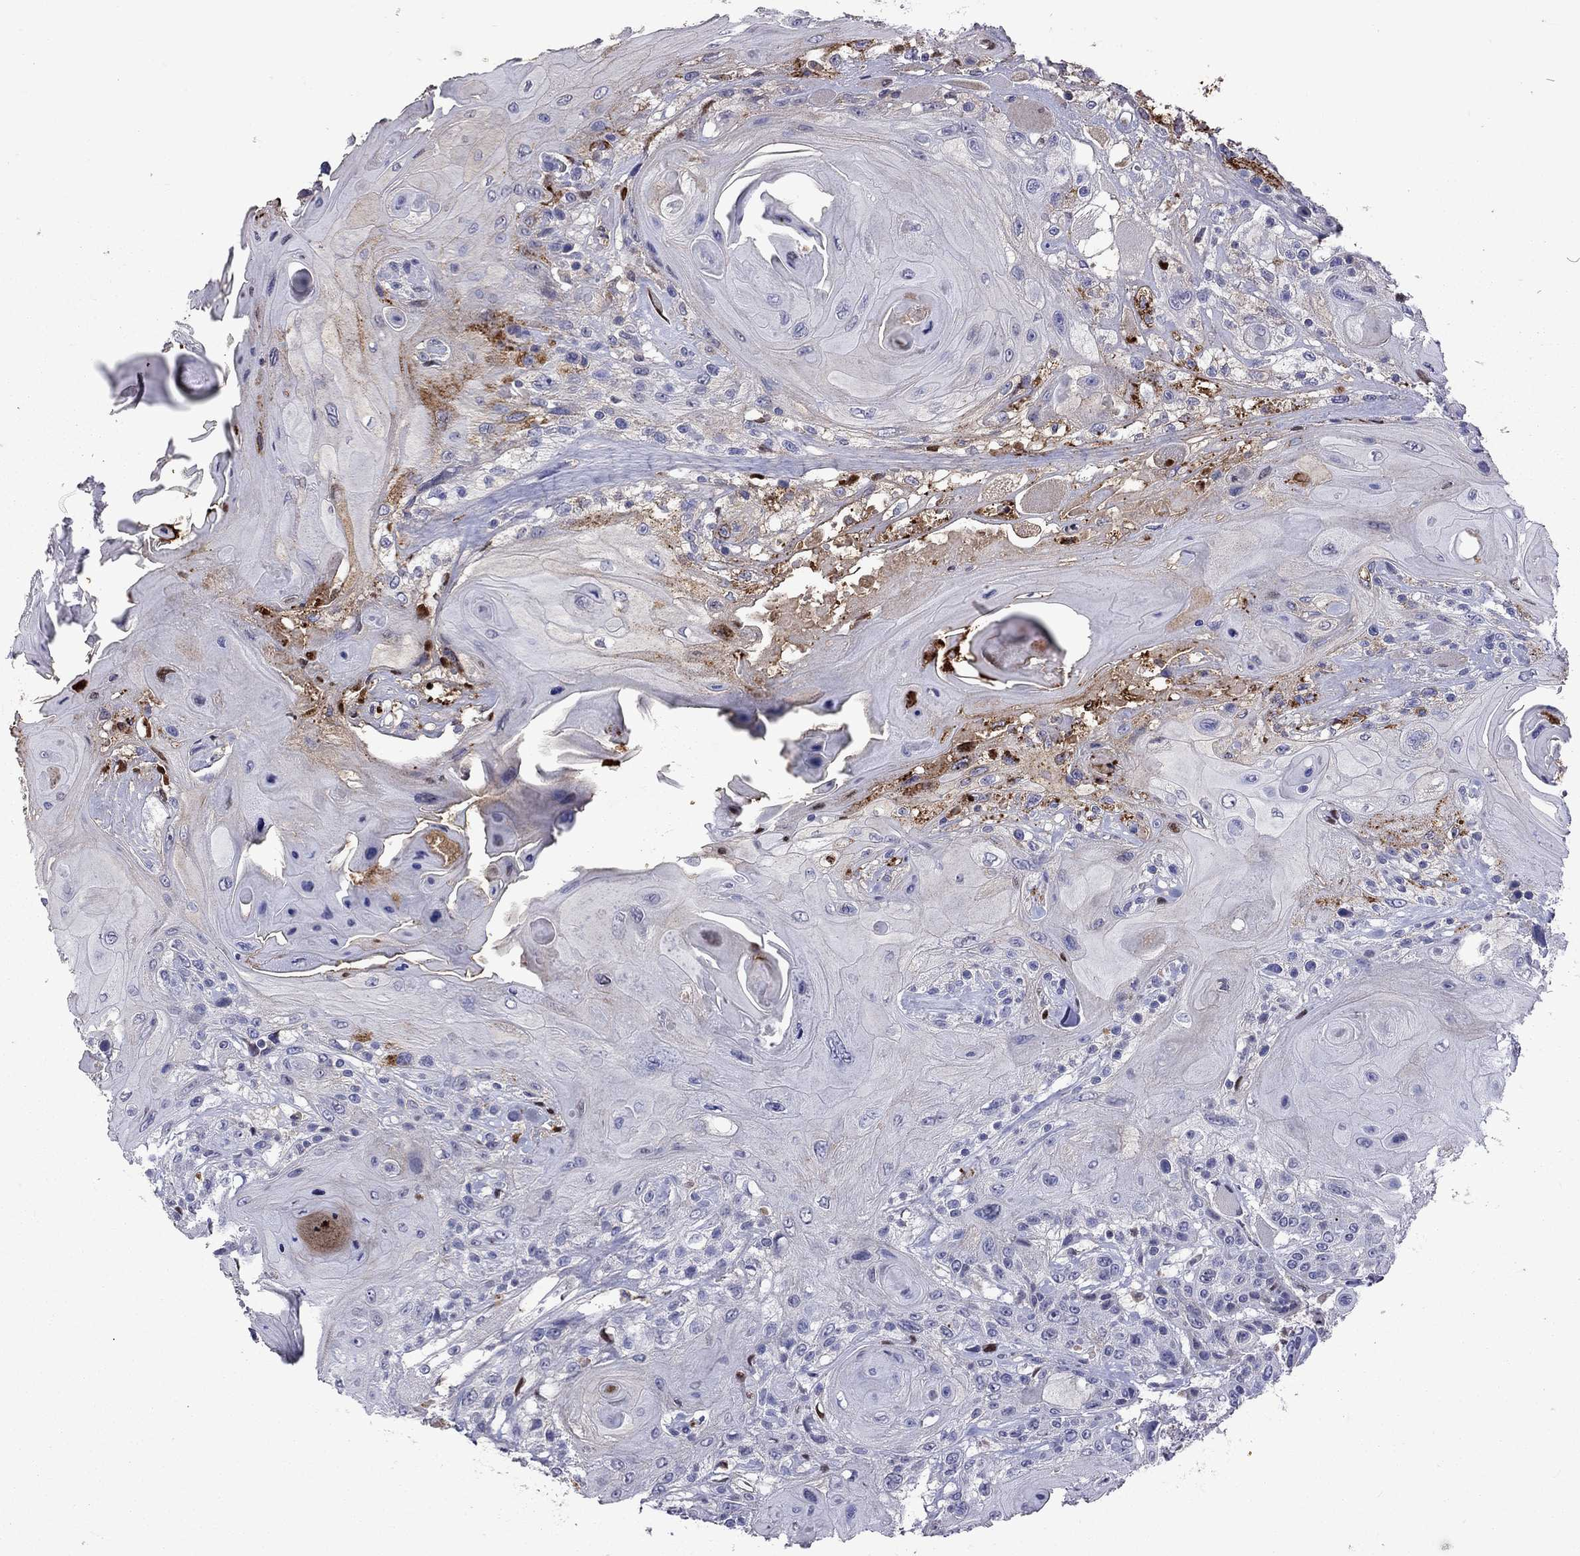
{"staining": {"intensity": "strong", "quantity": "<25%", "location": "cytoplasmic/membranous"}, "tissue": "head and neck cancer", "cell_type": "Tumor cells", "image_type": "cancer", "snomed": [{"axis": "morphology", "description": "Squamous cell carcinoma, NOS"}, {"axis": "topography", "description": "Head-Neck"}], "caption": "A high-resolution micrograph shows immunohistochemistry staining of head and neck cancer, which shows strong cytoplasmic/membranous positivity in approximately <25% of tumor cells.", "gene": "SERPINA3", "patient": {"sex": "female", "age": 59}}